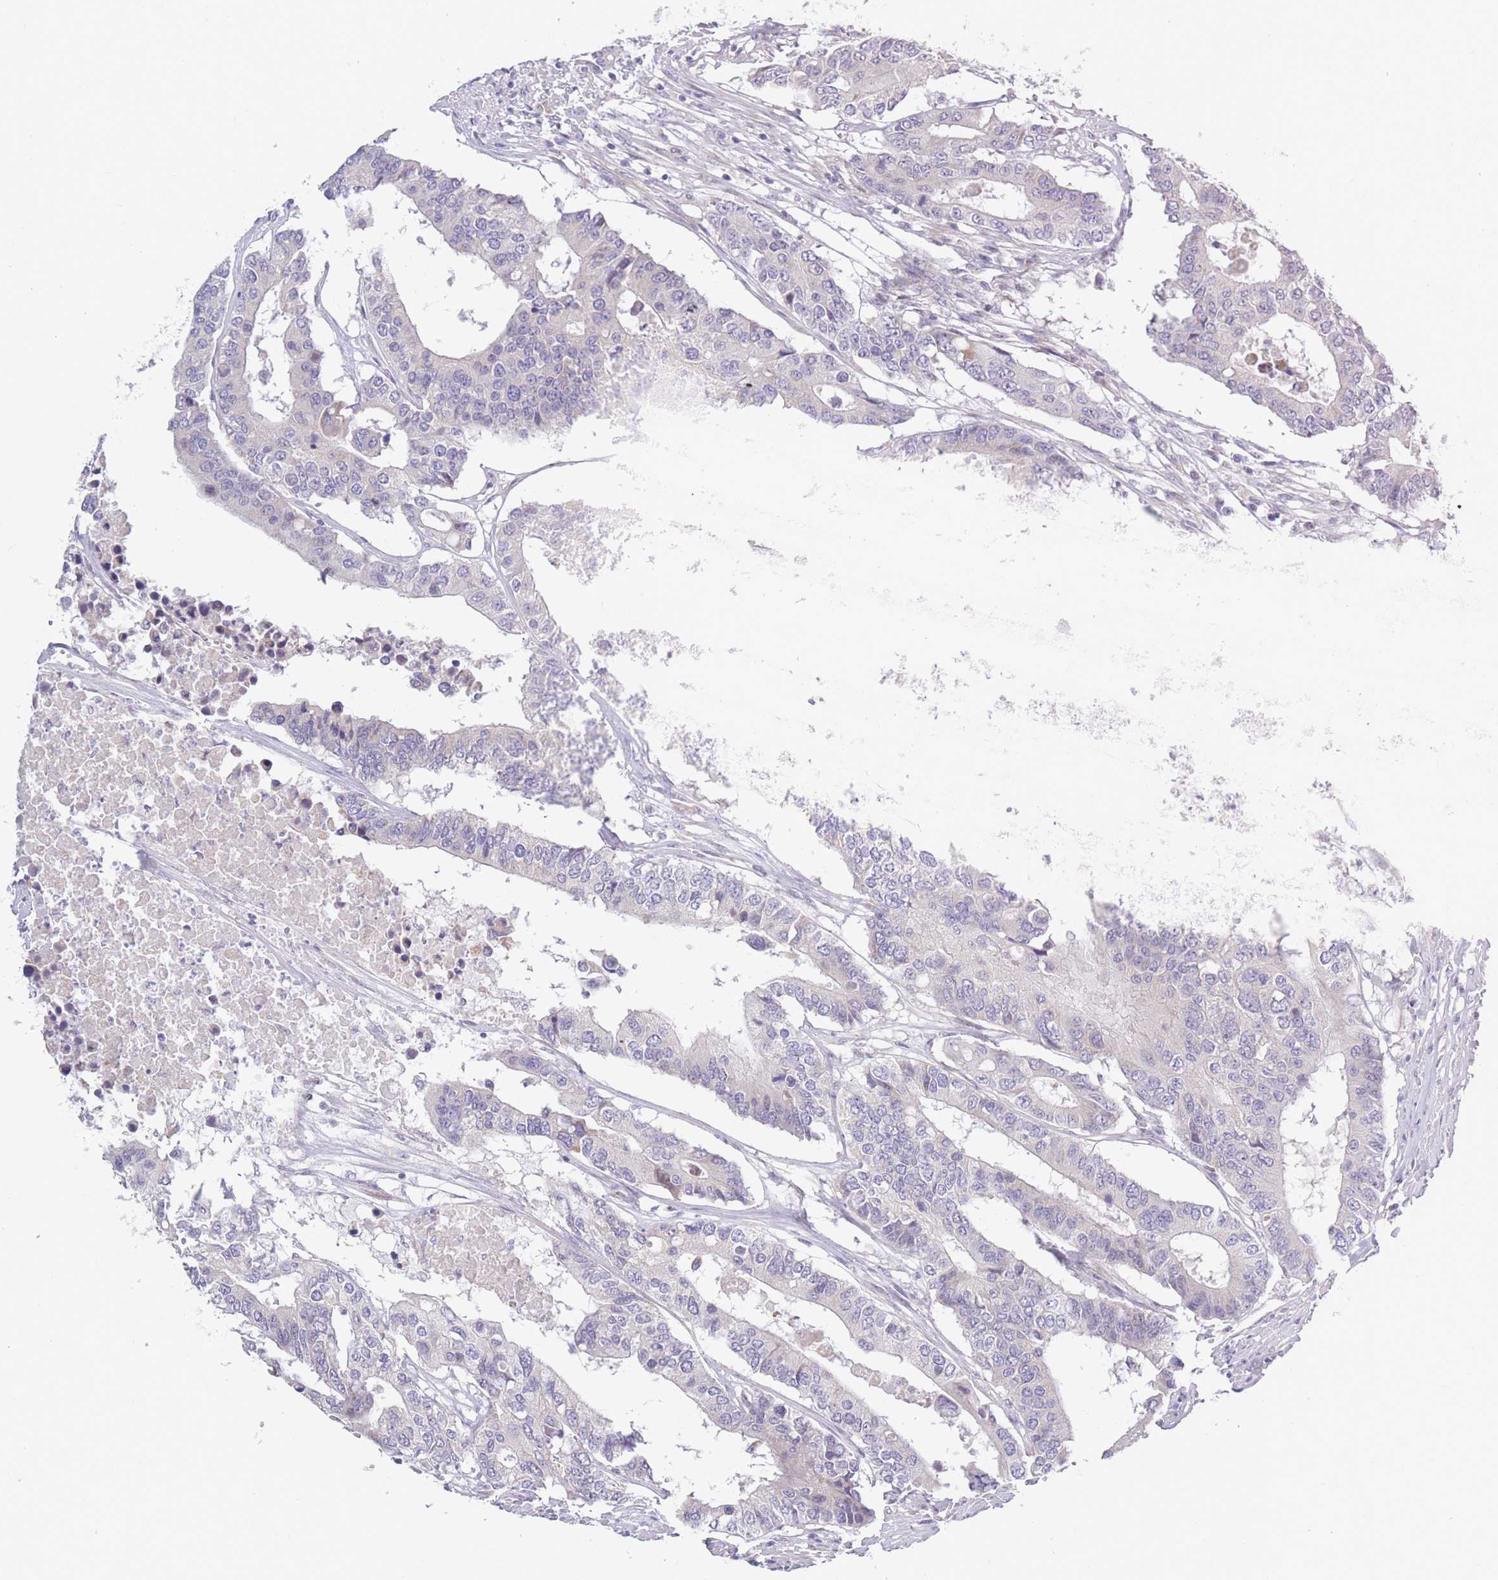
{"staining": {"intensity": "negative", "quantity": "none", "location": "none"}, "tissue": "colorectal cancer", "cell_type": "Tumor cells", "image_type": "cancer", "snomed": [{"axis": "morphology", "description": "Adenocarcinoma, NOS"}, {"axis": "topography", "description": "Colon"}], "caption": "Immunohistochemistry photomicrograph of human colorectal cancer (adenocarcinoma) stained for a protein (brown), which reveals no expression in tumor cells. (DAB (3,3'-diaminobenzidine) IHC with hematoxylin counter stain).", "gene": "FAM227B", "patient": {"sex": "male", "age": 77}}